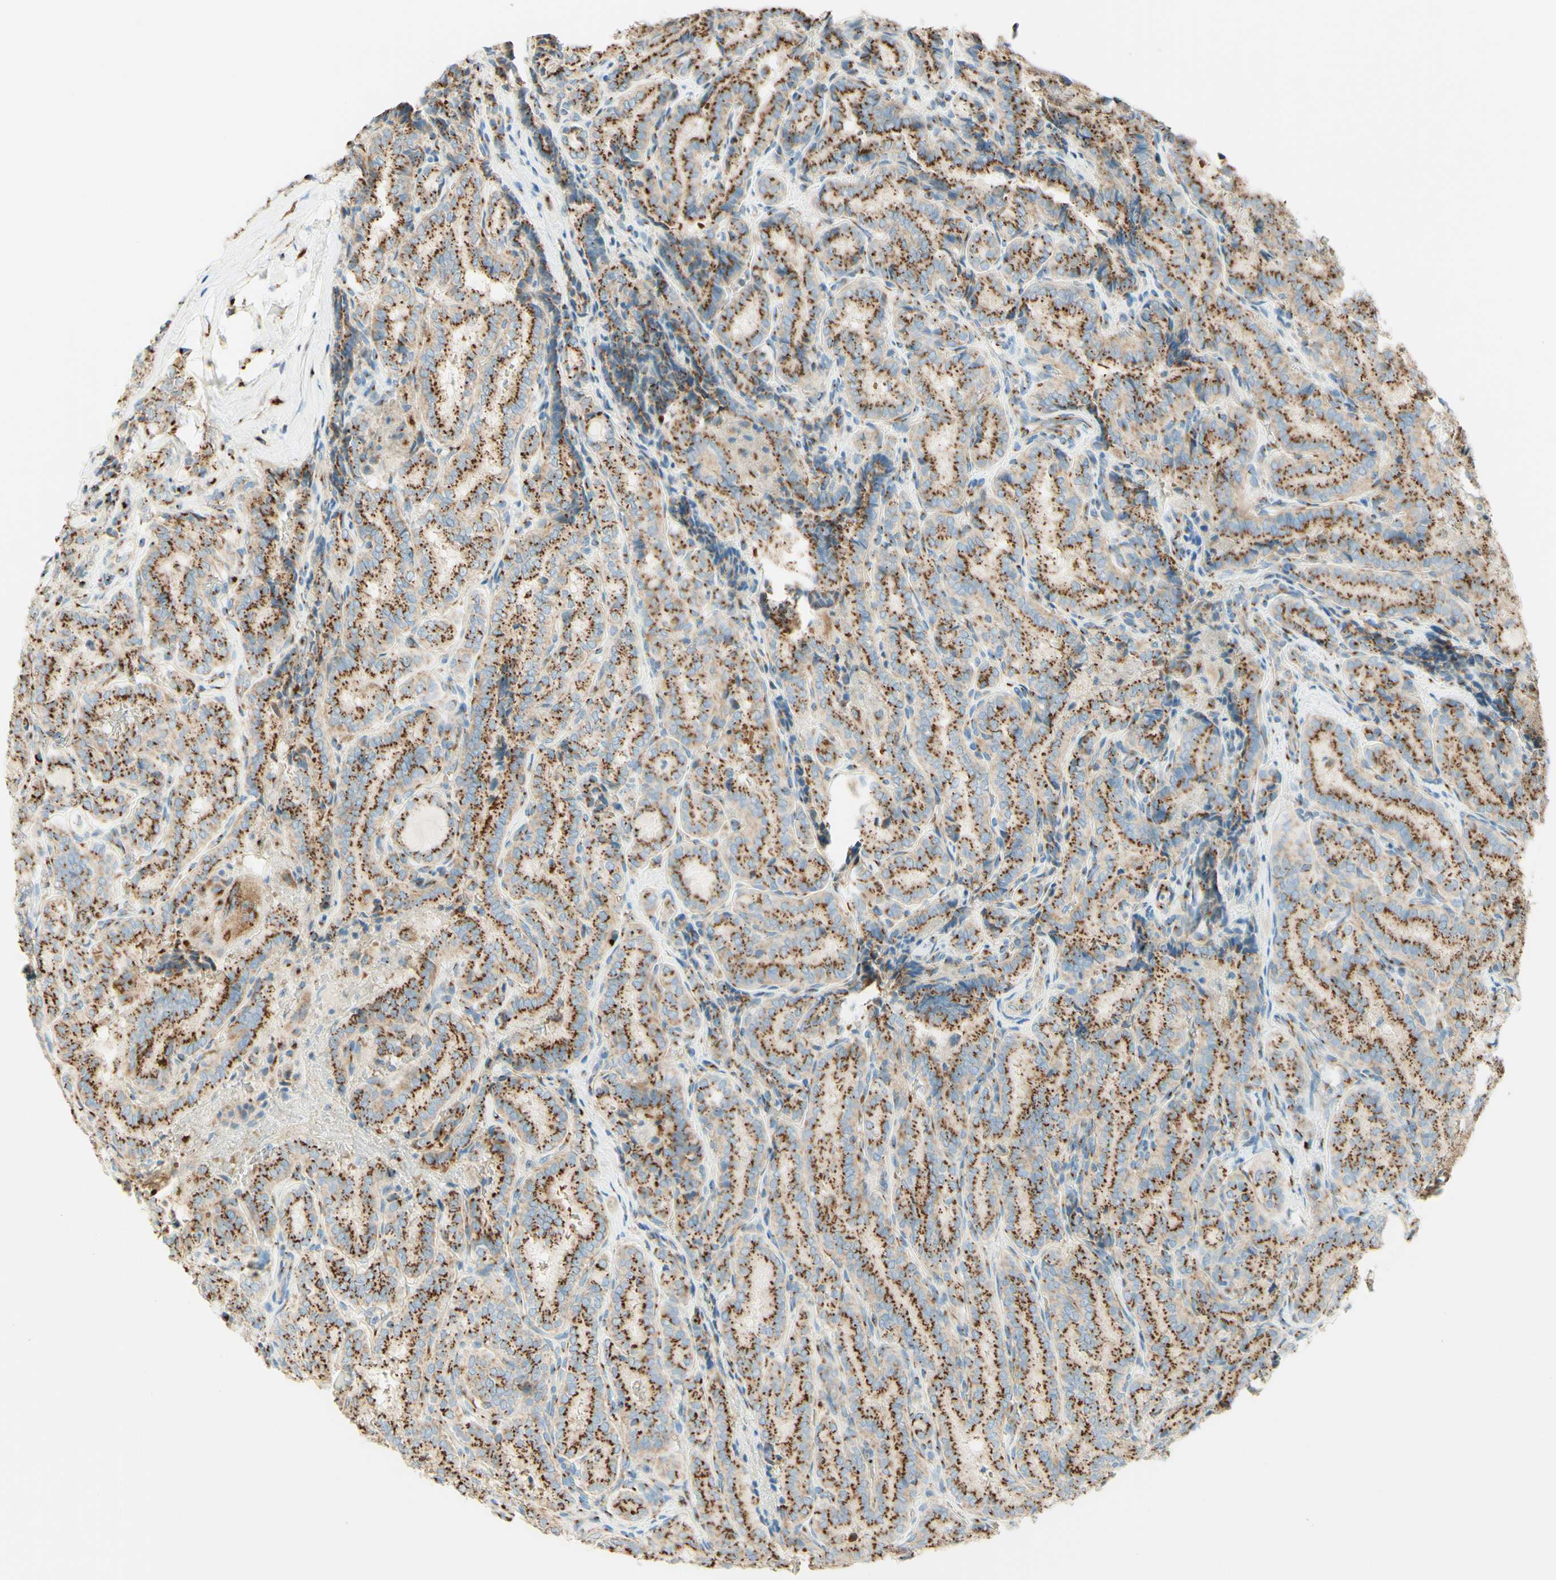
{"staining": {"intensity": "strong", "quantity": ">75%", "location": "cytoplasmic/membranous"}, "tissue": "thyroid cancer", "cell_type": "Tumor cells", "image_type": "cancer", "snomed": [{"axis": "morphology", "description": "Normal tissue, NOS"}, {"axis": "morphology", "description": "Papillary adenocarcinoma, NOS"}, {"axis": "topography", "description": "Thyroid gland"}], "caption": "Immunohistochemical staining of thyroid papillary adenocarcinoma exhibits high levels of strong cytoplasmic/membranous positivity in about >75% of tumor cells.", "gene": "GOLGB1", "patient": {"sex": "female", "age": 30}}